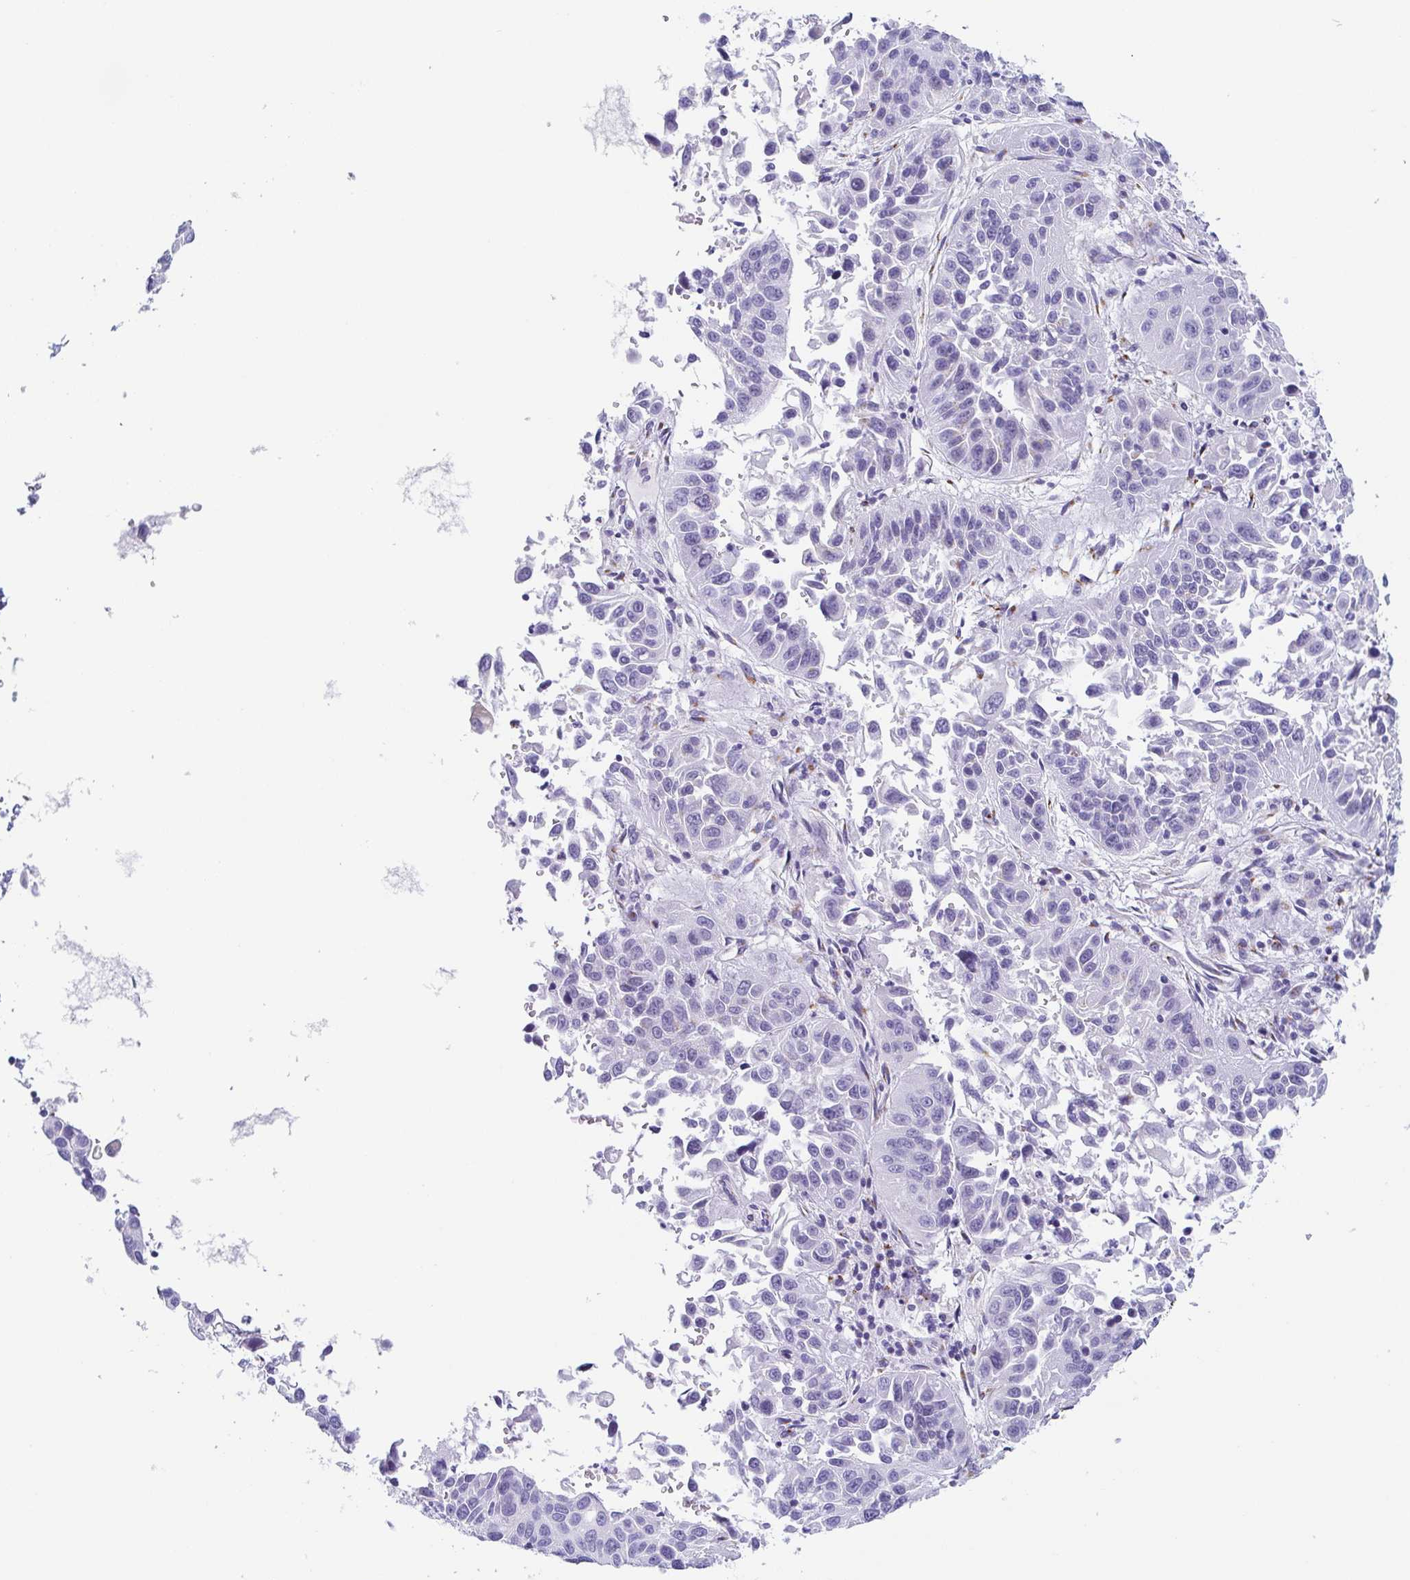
{"staining": {"intensity": "negative", "quantity": "none", "location": "none"}, "tissue": "lung cancer", "cell_type": "Tumor cells", "image_type": "cancer", "snomed": [{"axis": "morphology", "description": "Squamous cell carcinoma, NOS"}, {"axis": "topography", "description": "Lung"}], "caption": "DAB (3,3'-diaminobenzidine) immunohistochemical staining of human lung cancer displays no significant staining in tumor cells.", "gene": "LDLRAD1", "patient": {"sex": "female", "age": 61}}